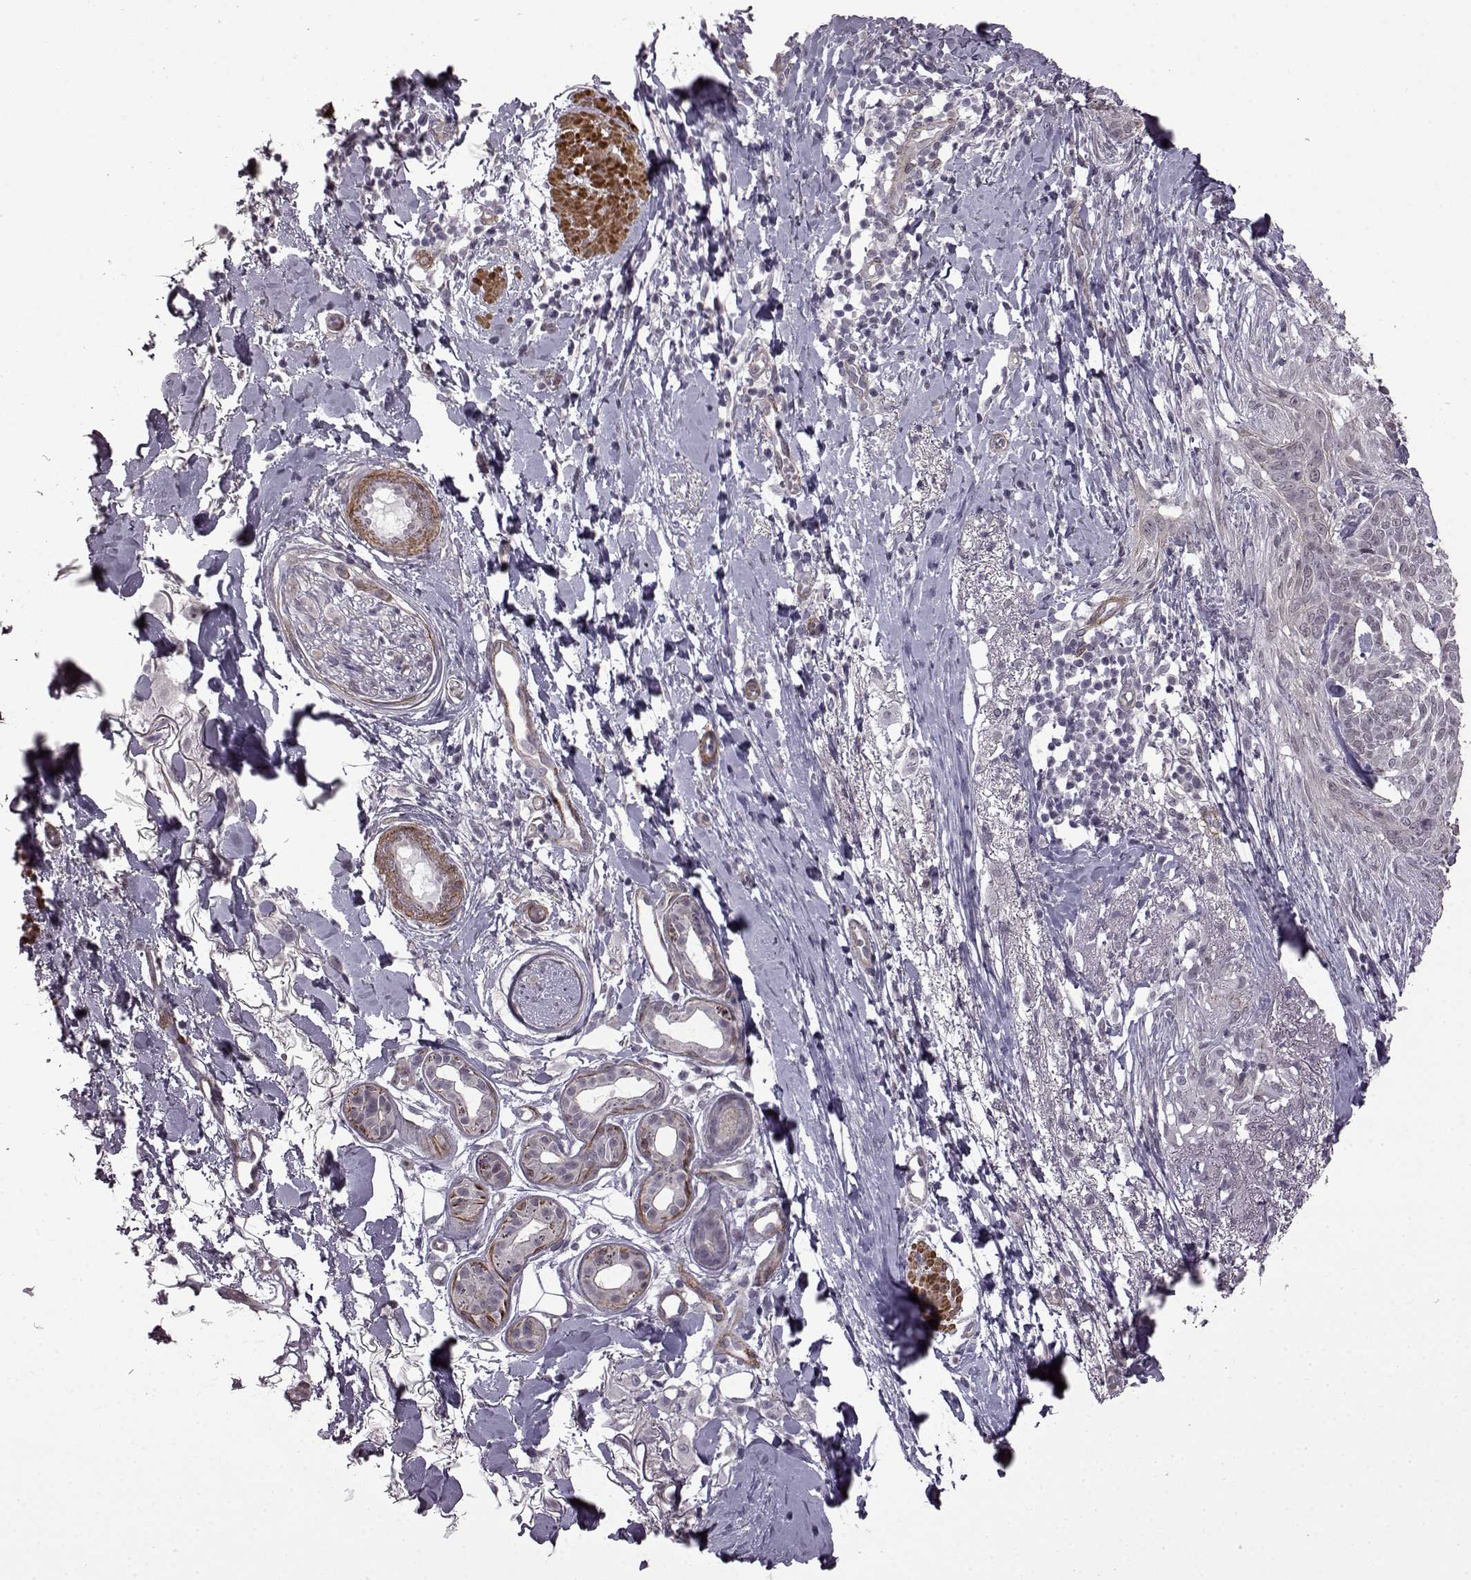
{"staining": {"intensity": "negative", "quantity": "none", "location": "none"}, "tissue": "skin cancer", "cell_type": "Tumor cells", "image_type": "cancer", "snomed": [{"axis": "morphology", "description": "Normal tissue, NOS"}, {"axis": "morphology", "description": "Basal cell carcinoma"}, {"axis": "topography", "description": "Skin"}], "caption": "Histopathology image shows no protein staining in tumor cells of skin cancer tissue.", "gene": "SYNPO2", "patient": {"sex": "male", "age": 84}}